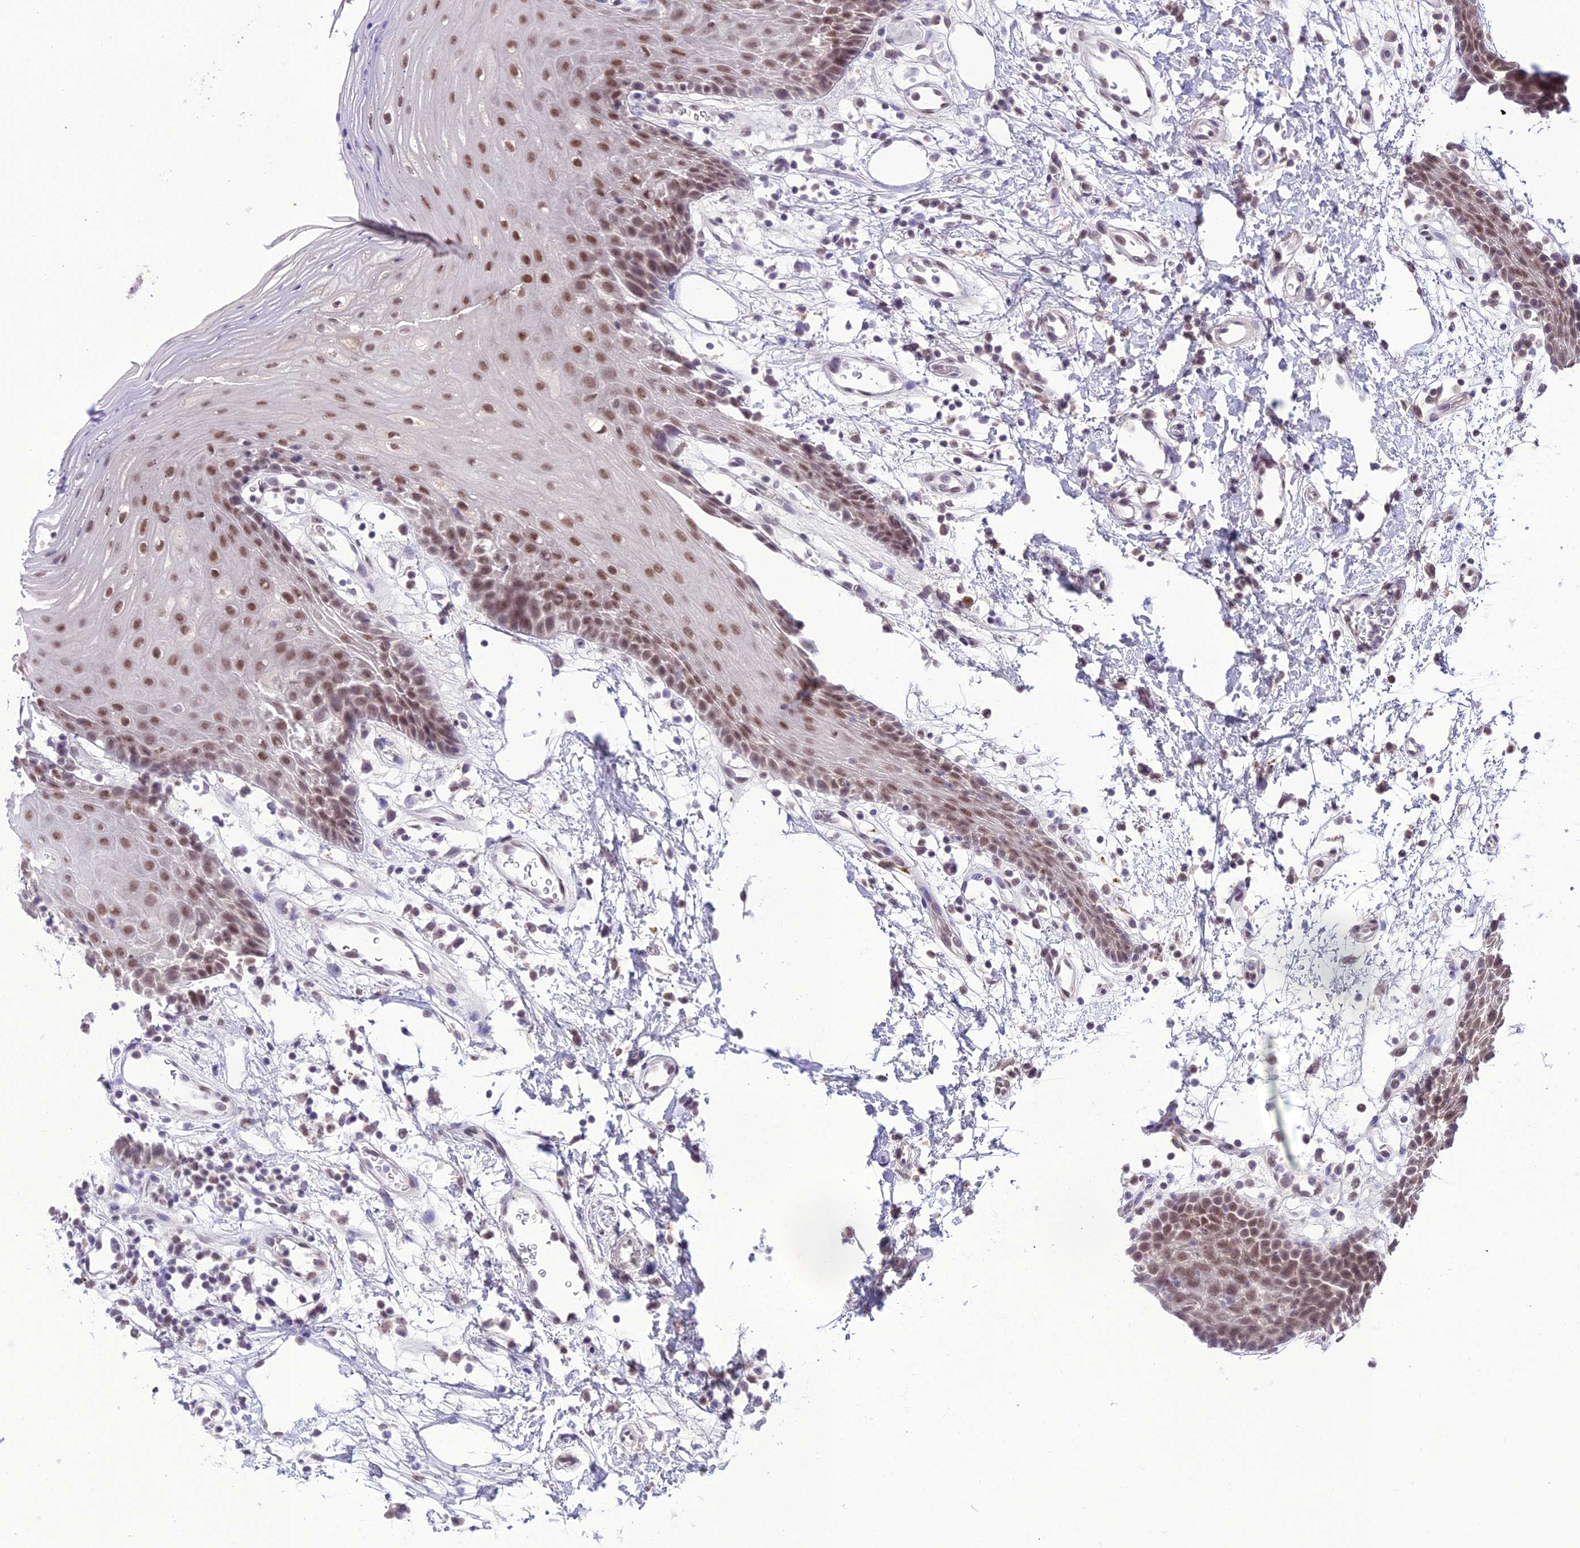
{"staining": {"intensity": "strong", "quantity": ">75%", "location": "nuclear"}, "tissue": "oral mucosa", "cell_type": "Squamous epithelial cells", "image_type": "normal", "snomed": [{"axis": "morphology", "description": "Normal tissue, NOS"}, {"axis": "topography", "description": "Oral tissue"}, {"axis": "topography", "description": "Tounge, NOS"}], "caption": "Oral mucosa stained with a protein marker demonstrates strong staining in squamous epithelial cells.", "gene": "SH3RF3", "patient": {"sex": "female", "age": 59}}